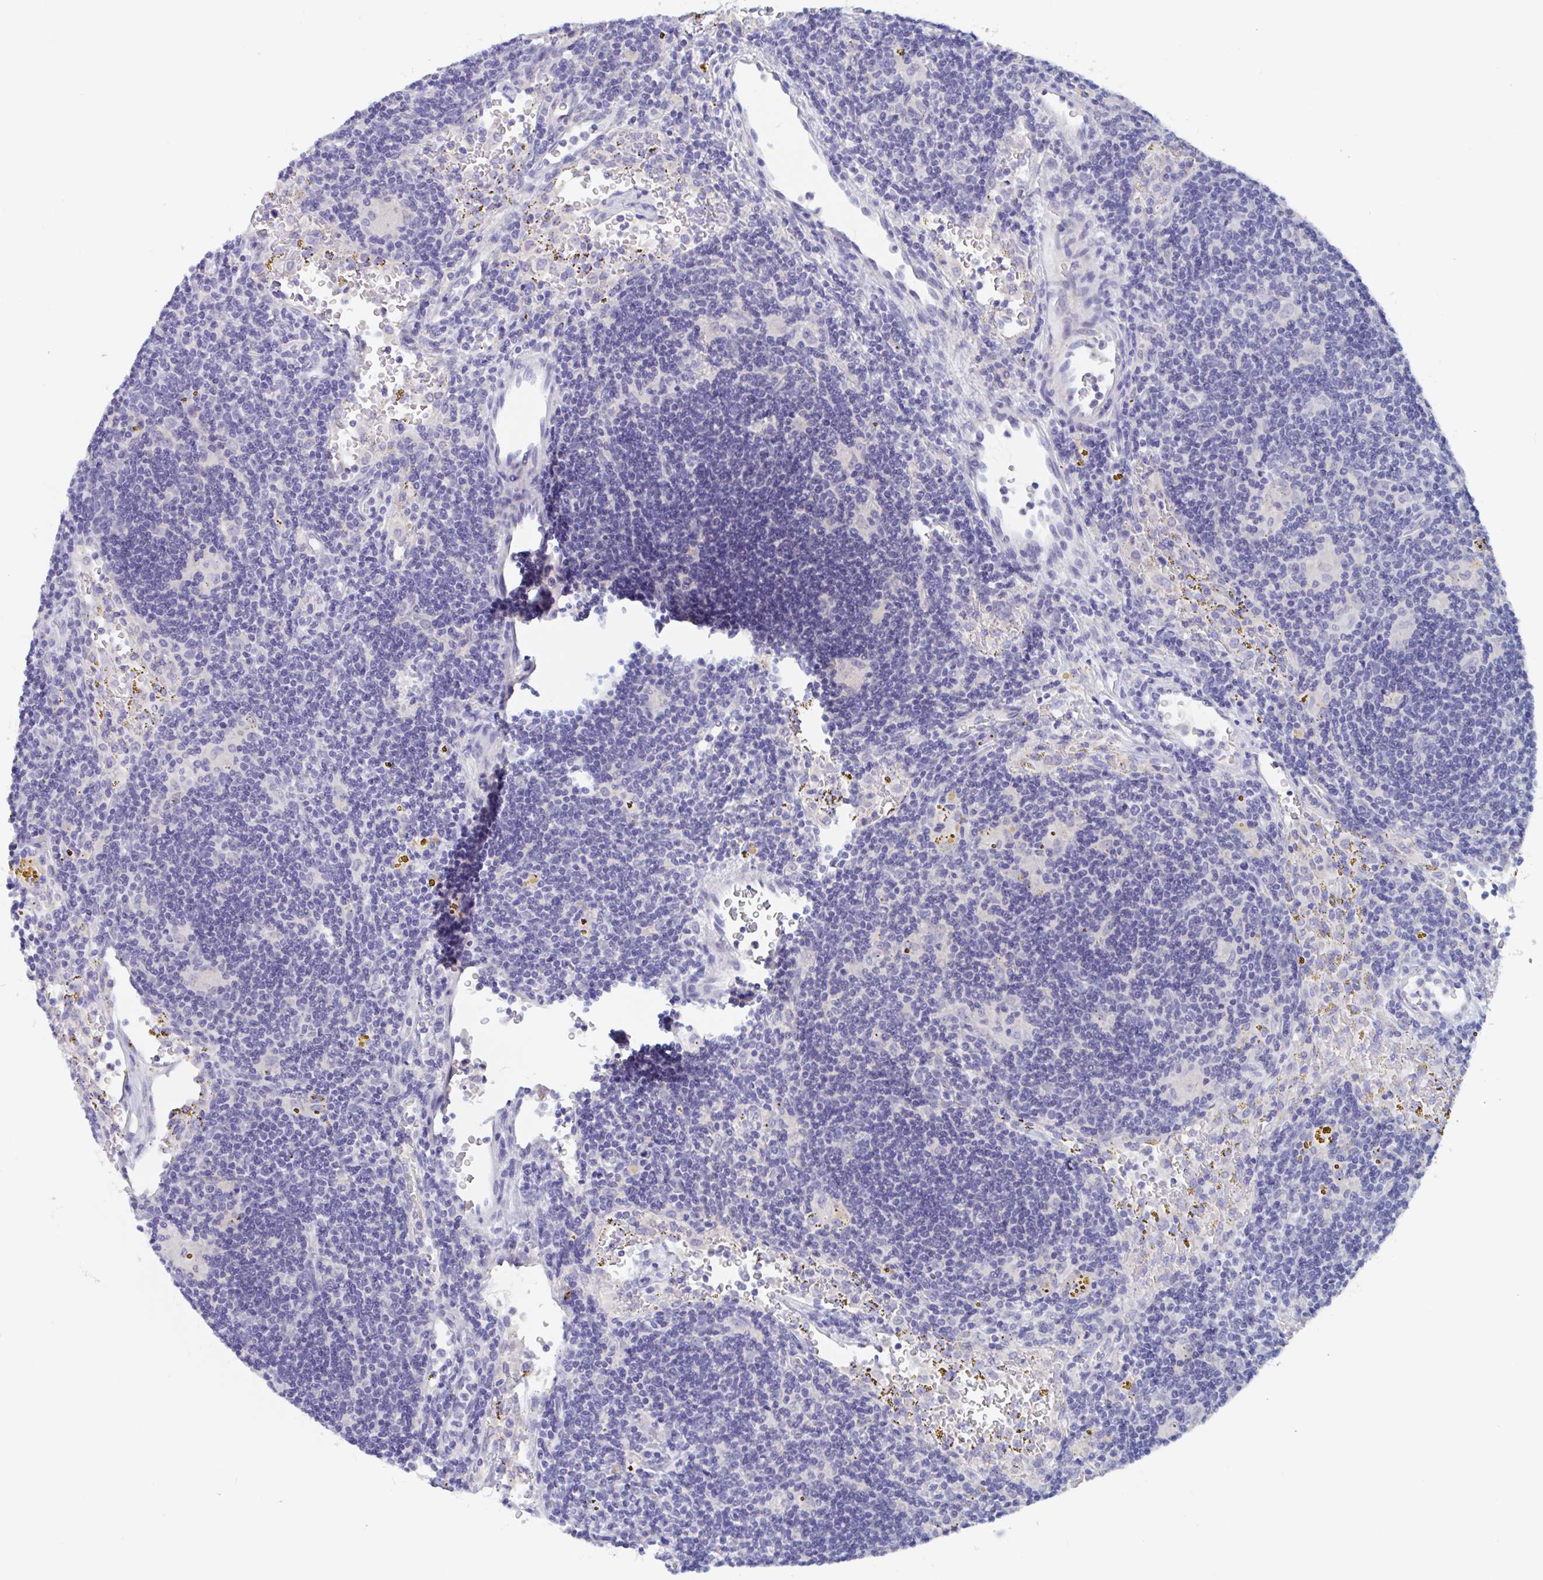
{"staining": {"intensity": "negative", "quantity": "none", "location": "none"}, "tissue": "lymphoma", "cell_type": "Tumor cells", "image_type": "cancer", "snomed": [{"axis": "morphology", "description": "Malignant lymphoma, non-Hodgkin's type, Low grade"}, {"axis": "topography", "description": "Spleen"}], "caption": "Low-grade malignant lymphoma, non-Hodgkin's type stained for a protein using immunohistochemistry (IHC) demonstrates no expression tumor cells.", "gene": "ZNHIT2", "patient": {"sex": "female", "age": 70}}